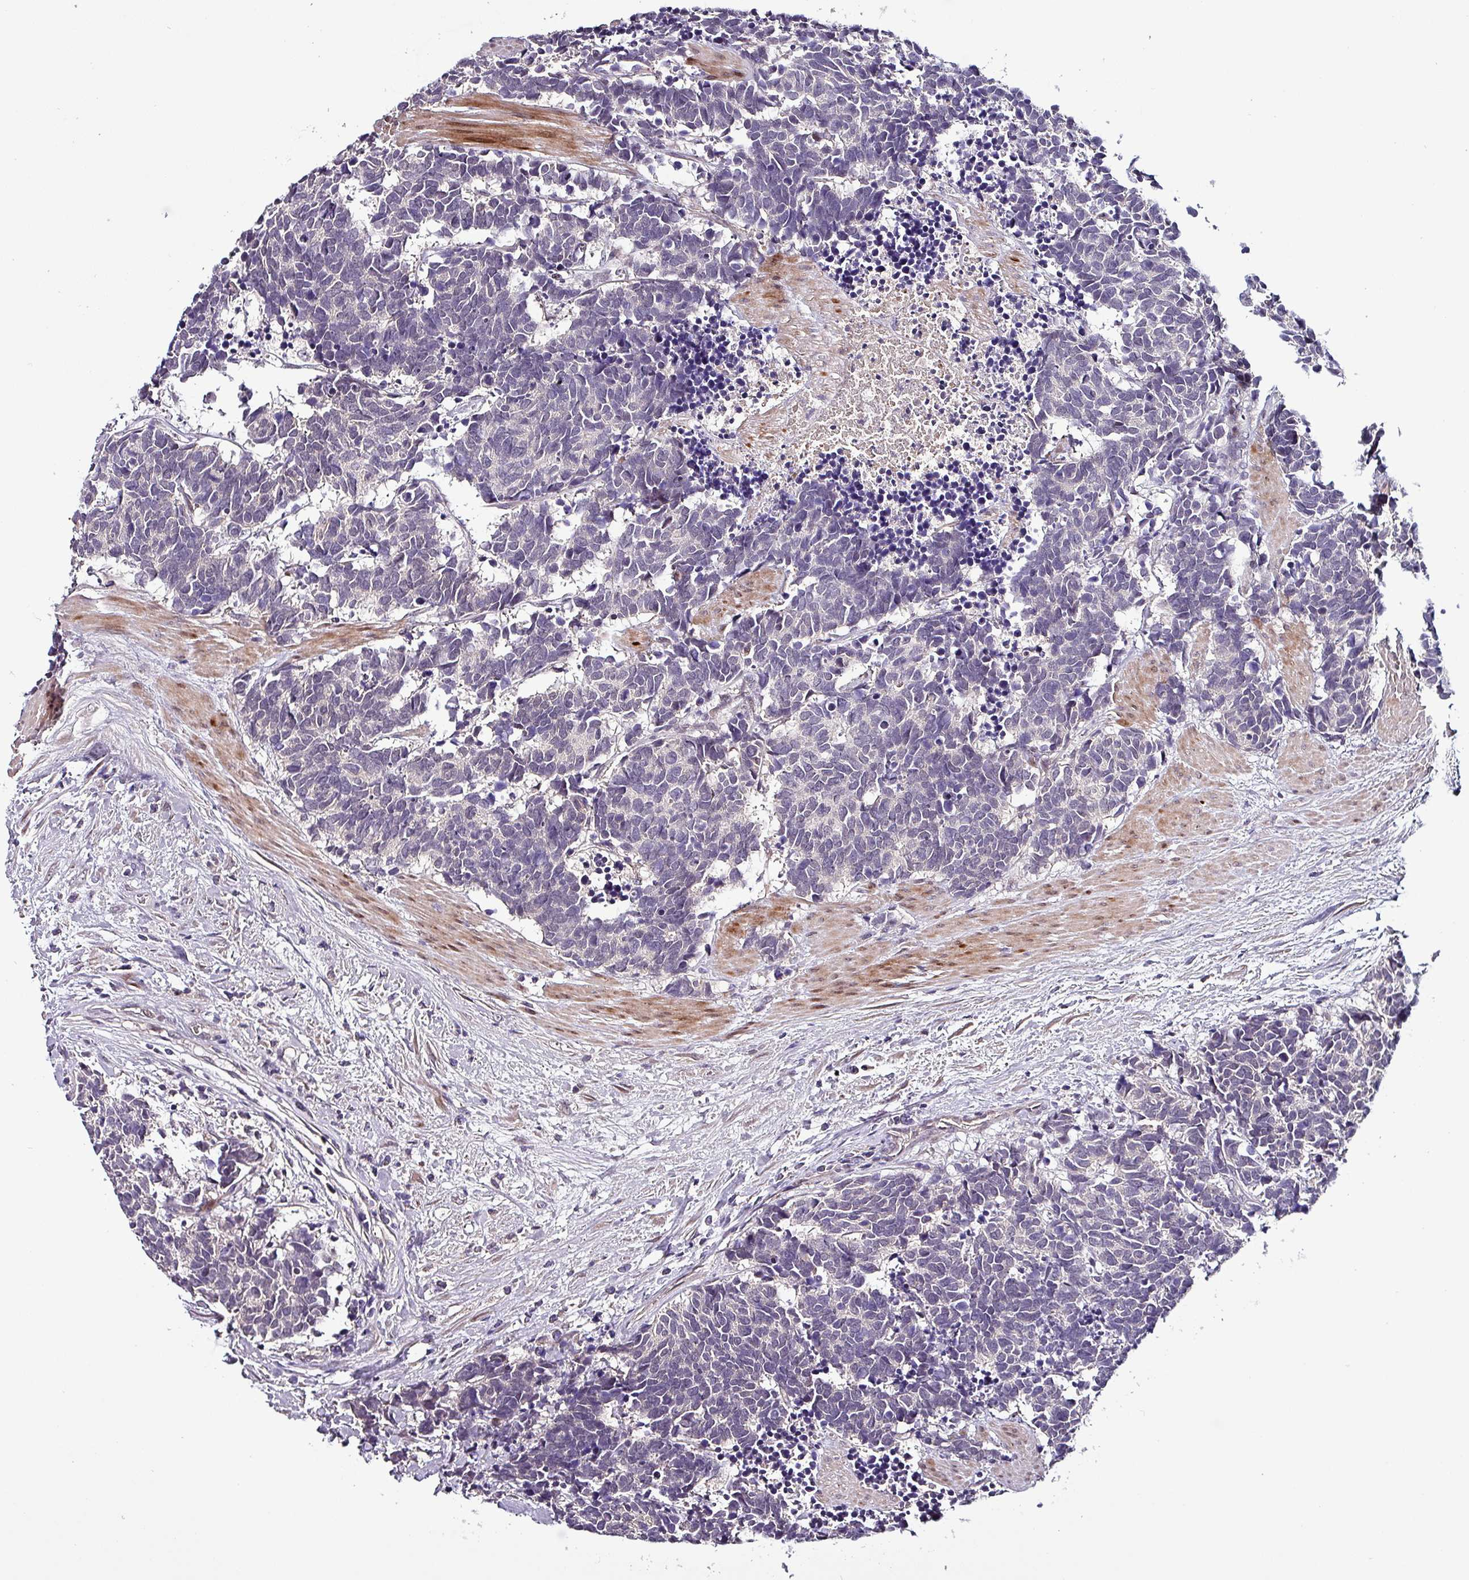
{"staining": {"intensity": "negative", "quantity": "none", "location": "none"}, "tissue": "carcinoid", "cell_type": "Tumor cells", "image_type": "cancer", "snomed": [{"axis": "morphology", "description": "Carcinoma, NOS"}, {"axis": "morphology", "description": "Carcinoid, malignant, NOS"}, {"axis": "topography", "description": "Prostate"}], "caption": "Malignant carcinoid was stained to show a protein in brown. There is no significant staining in tumor cells. (DAB (3,3'-diaminobenzidine) IHC visualized using brightfield microscopy, high magnification).", "gene": "GRAPL", "patient": {"sex": "male", "age": 57}}